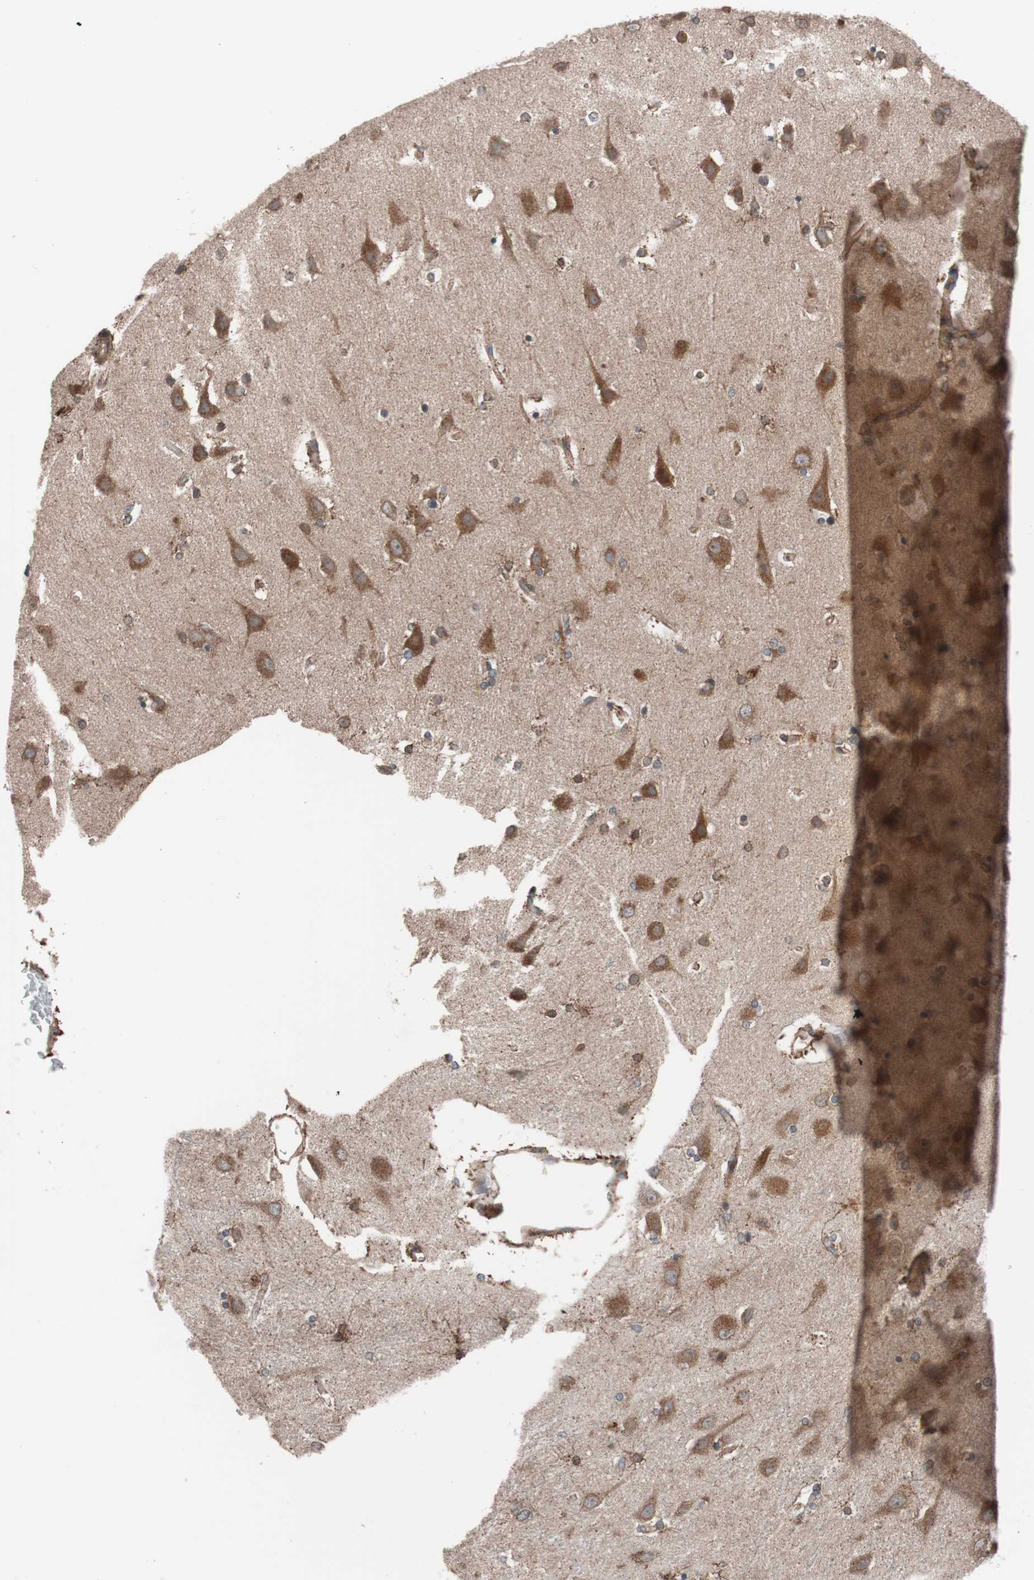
{"staining": {"intensity": "moderate", "quantity": ">75%", "location": "cytoplasmic/membranous"}, "tissue": "caudate", "cell_type": "Glial cells", "image_type": "normal", "snomed": [{"axis": "morphology", "description": "Normal tissue, NOS"}, {"axis": "topography", "description": "Lateral ventricle wall"}], "caption": "This micrograph shows immunohistochemistry (IHC) staining of unremarkable human caudate, with medium moderate cytoplasmic/membranous staining in about >75% of glial cells.", "gene": "SEC31A", "patient": {"sex": "female", "age": 54}}